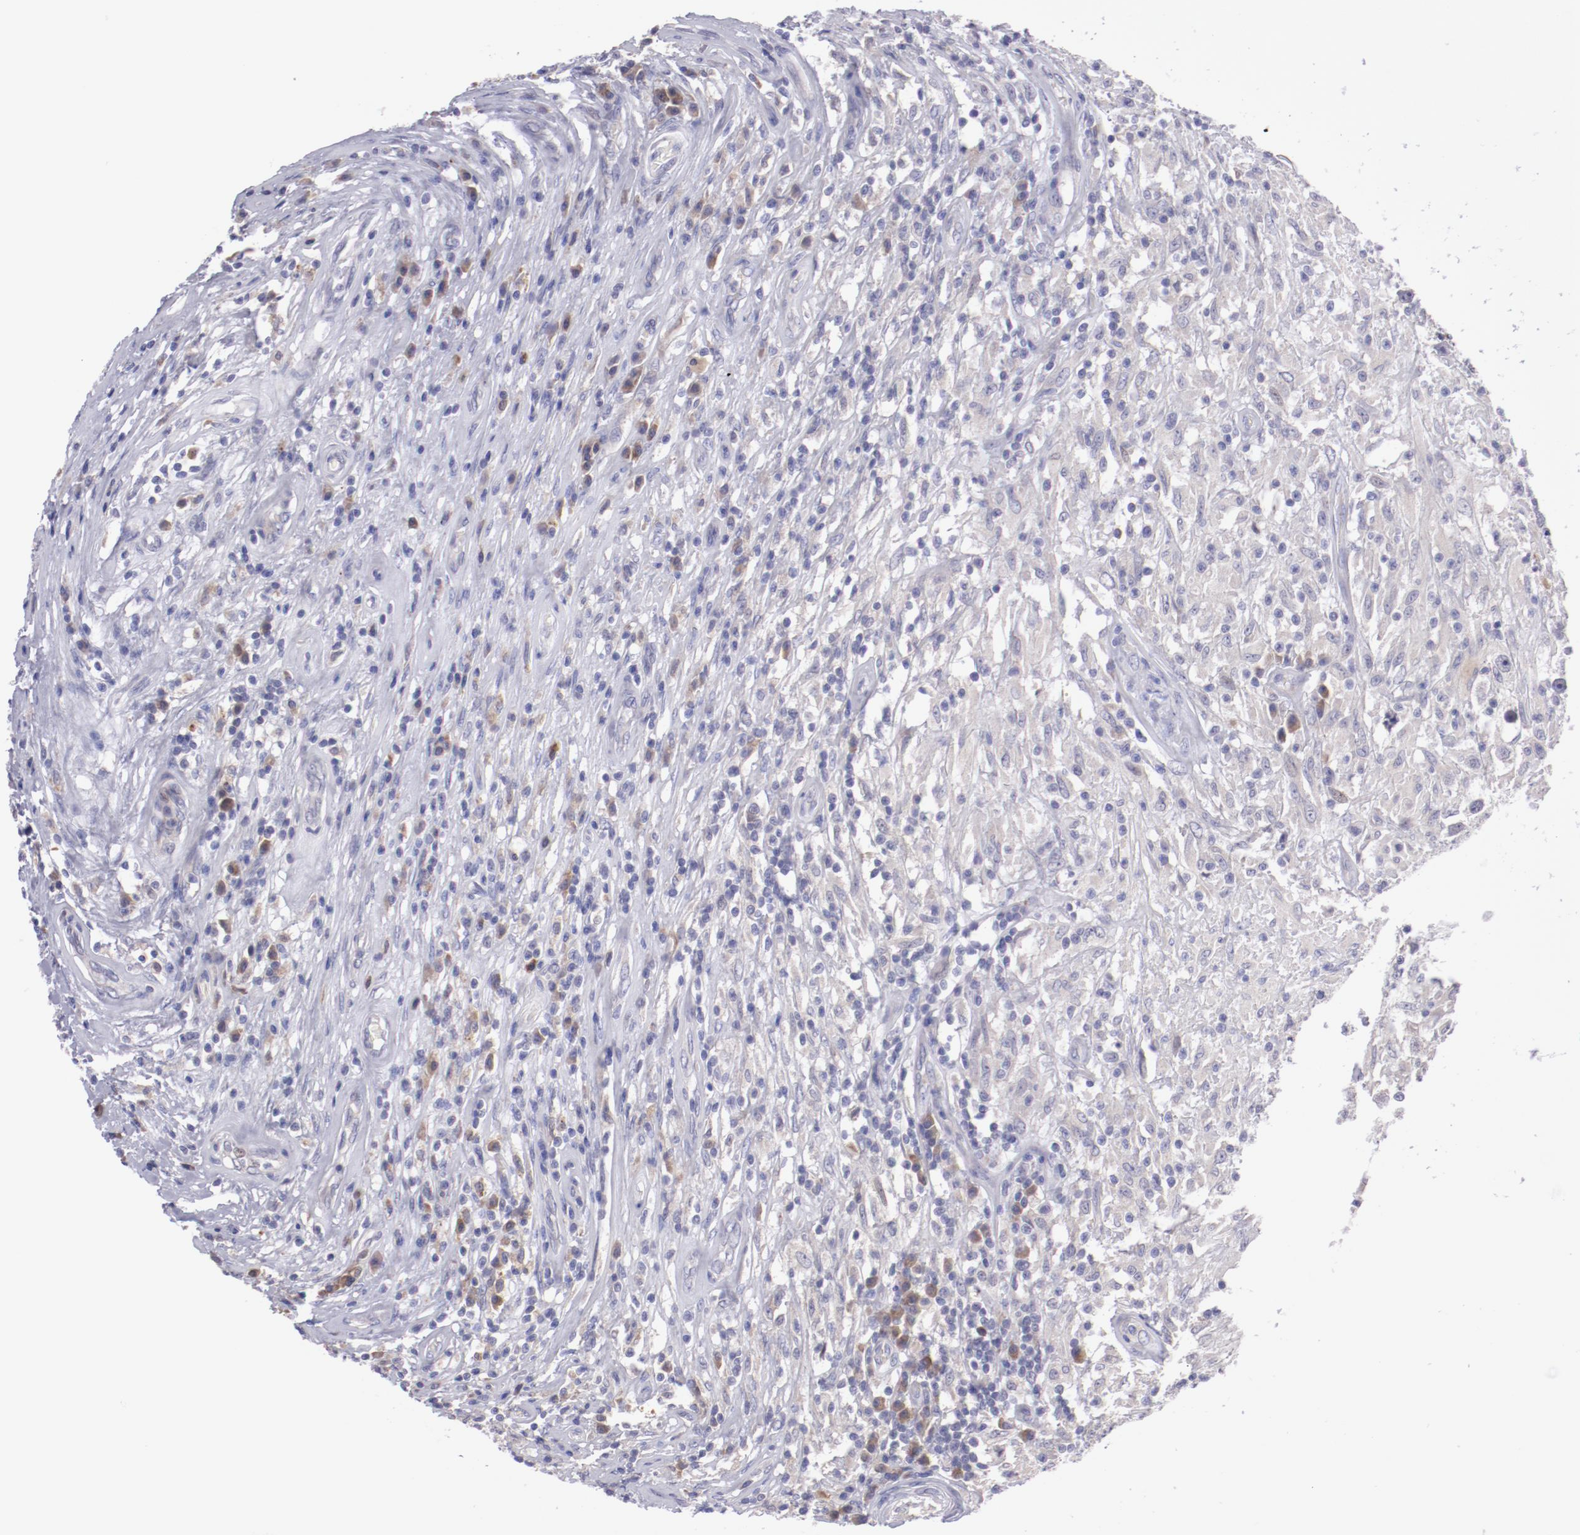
{"staining": {"intensity": "negative", "quantity": "none", "location": "none"}, "tissue": "testis cancer", "cell_type": "Tumor cells", "image_type": "cancer", "snomed": [{"axis": "morphology", "description": "Seminoma, NOS"}, {"axis": "topography", "description": "Testis"}], "caption": "DAB immunohistochemical staining of testis cancer (seminoma) displays no significant expression in tumor cells. Brightfield microscopy of IHC stained with DAB (brown) and hematoxylin (blue), captured at high magnification.", "gene": "TRAF3", "patient": {"sex": "male", "age": 34}}